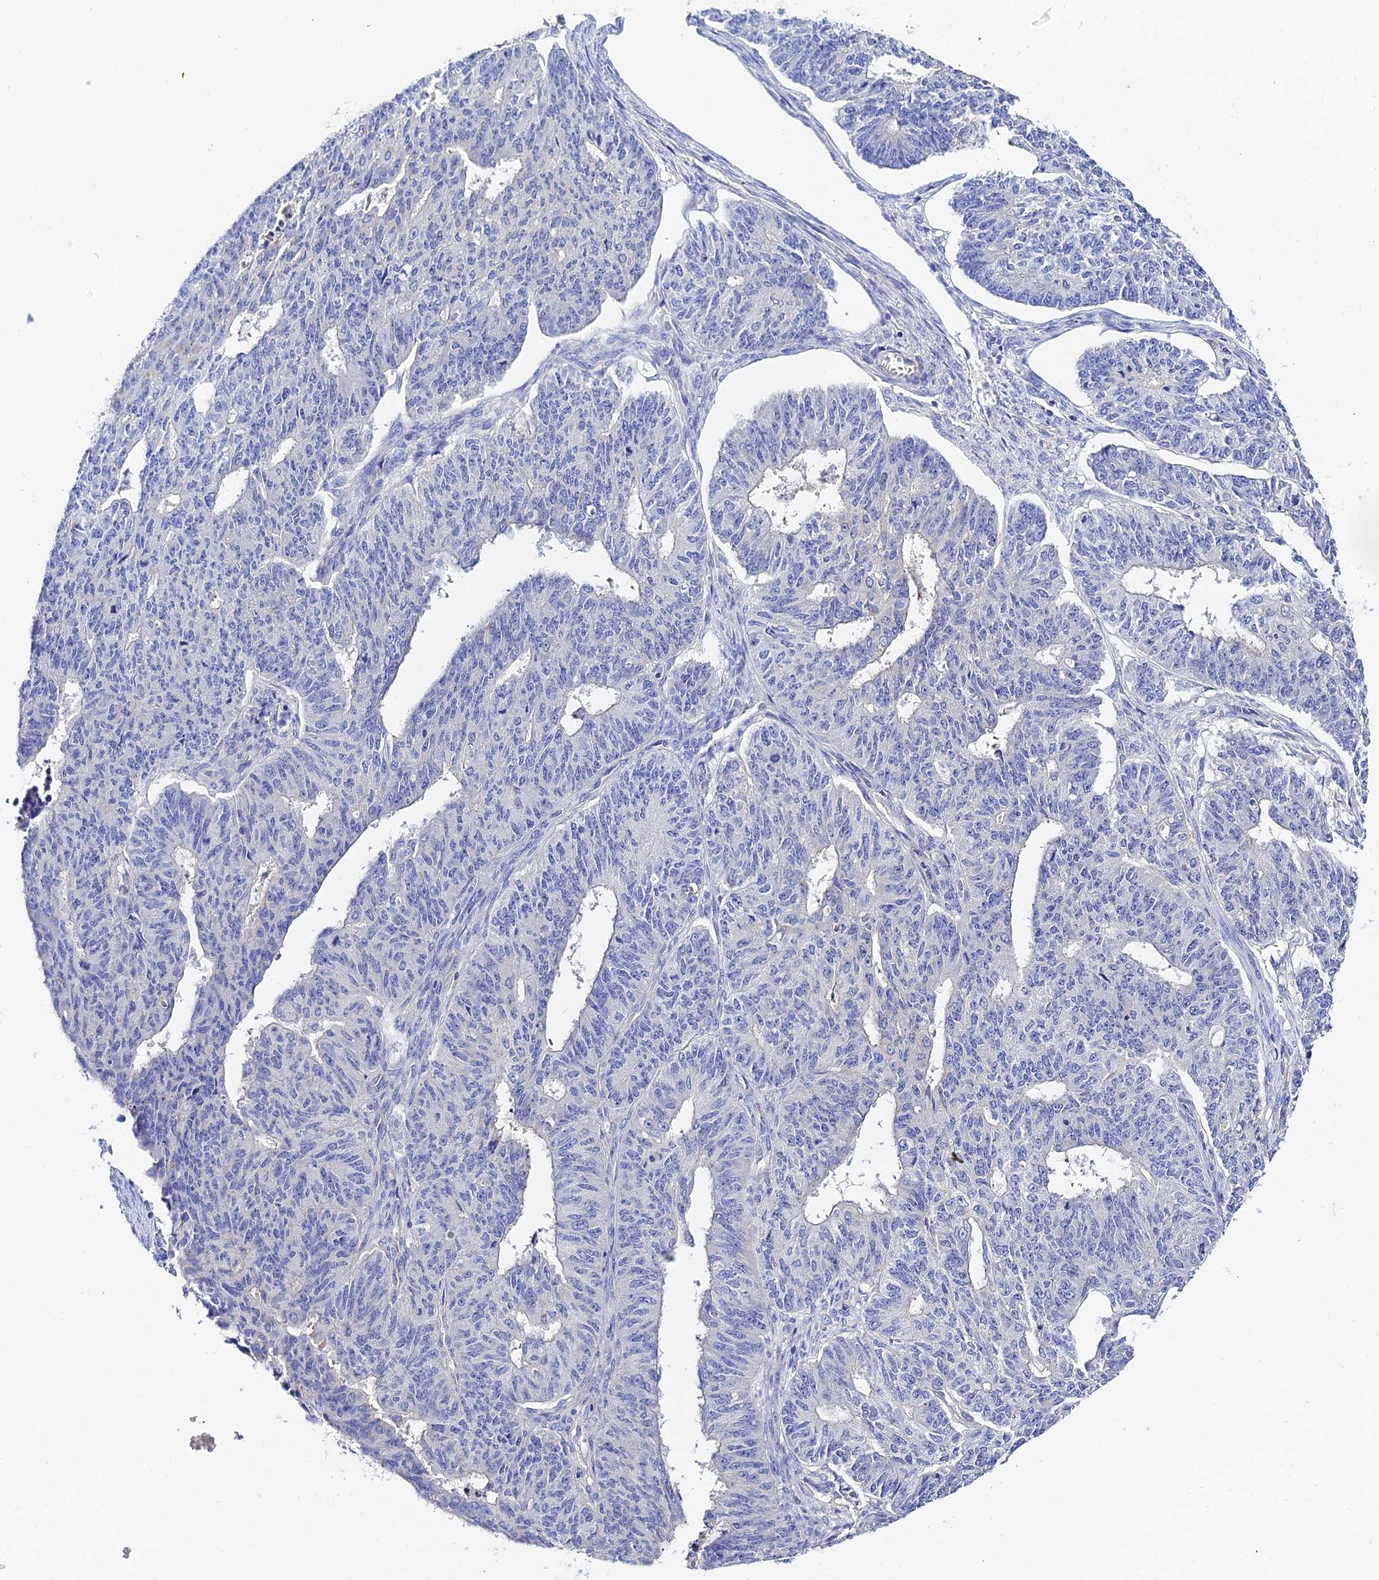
{"staining": {"intensity": "negative", "quantity": "none", "location": "none"}, "tissue": "endometrial cancer", "cell_type": "Tumor cells", "image_type": "cancer", "snomed": [{"axis": "morphology", "description": "Adenocarcinoma, NOS"}, {"axis": "topography", "description": "Endometrium"}], "caption": "Immunohistochemistry (IHC) of human endometrial cancer shows no staining in tumor cells.", "gene": "APOBEC3H", "patient": {"sex": "female", "age": 32}}